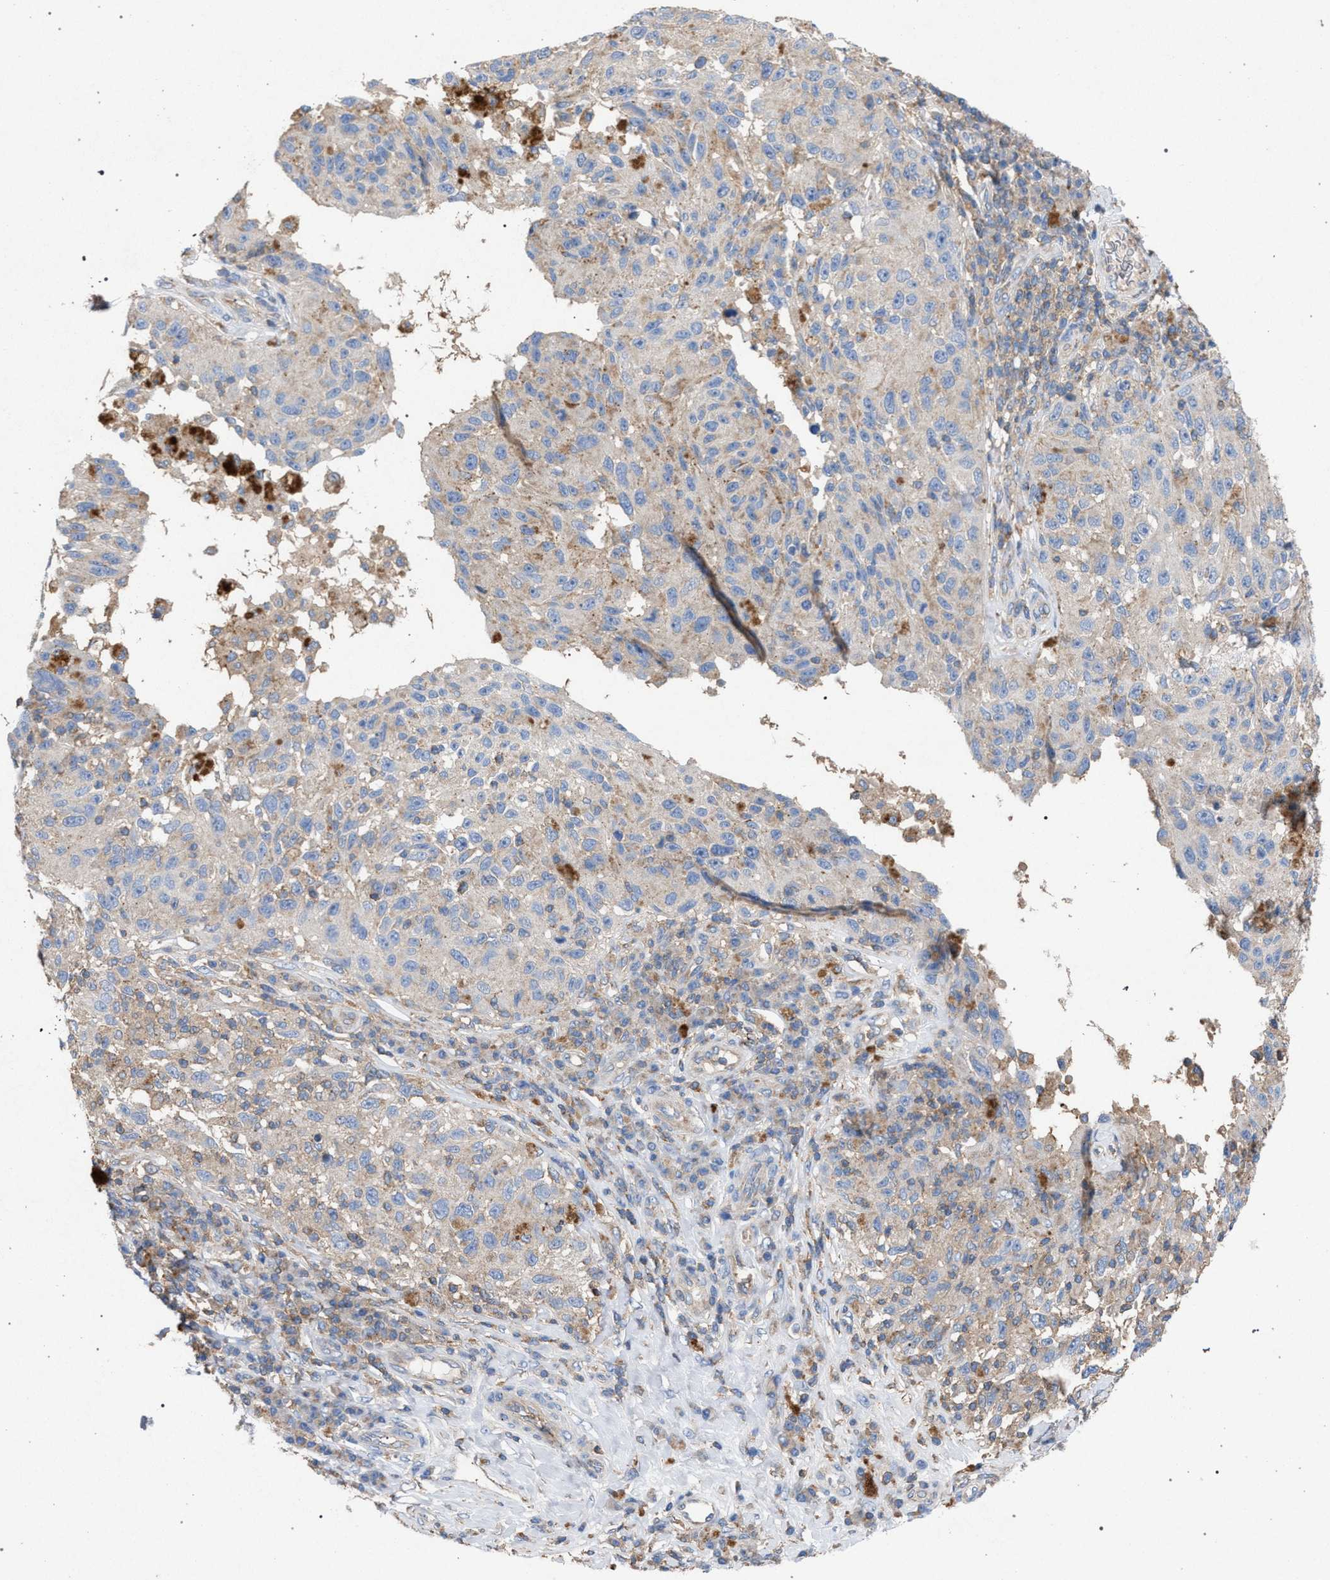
{"staining": {"intensity": "weak", "quantity": "<25%", "location": "cytoplasmic/membranous"}, "tissue": "melanoma", "cell_type": "Tumor cells", "image_type": "cancer", "snomed": [{"axis": "morphology", "description": "Malignant melanoma, NOS"}, {"axis": "topography", "description": "Skin"}], "caption": "Immunohistochemical staining of malignant melanoma reveals no significant expression in tumor cells.", "gene": "VPS13A", "patient": {"sex": "female", "age": 73}}